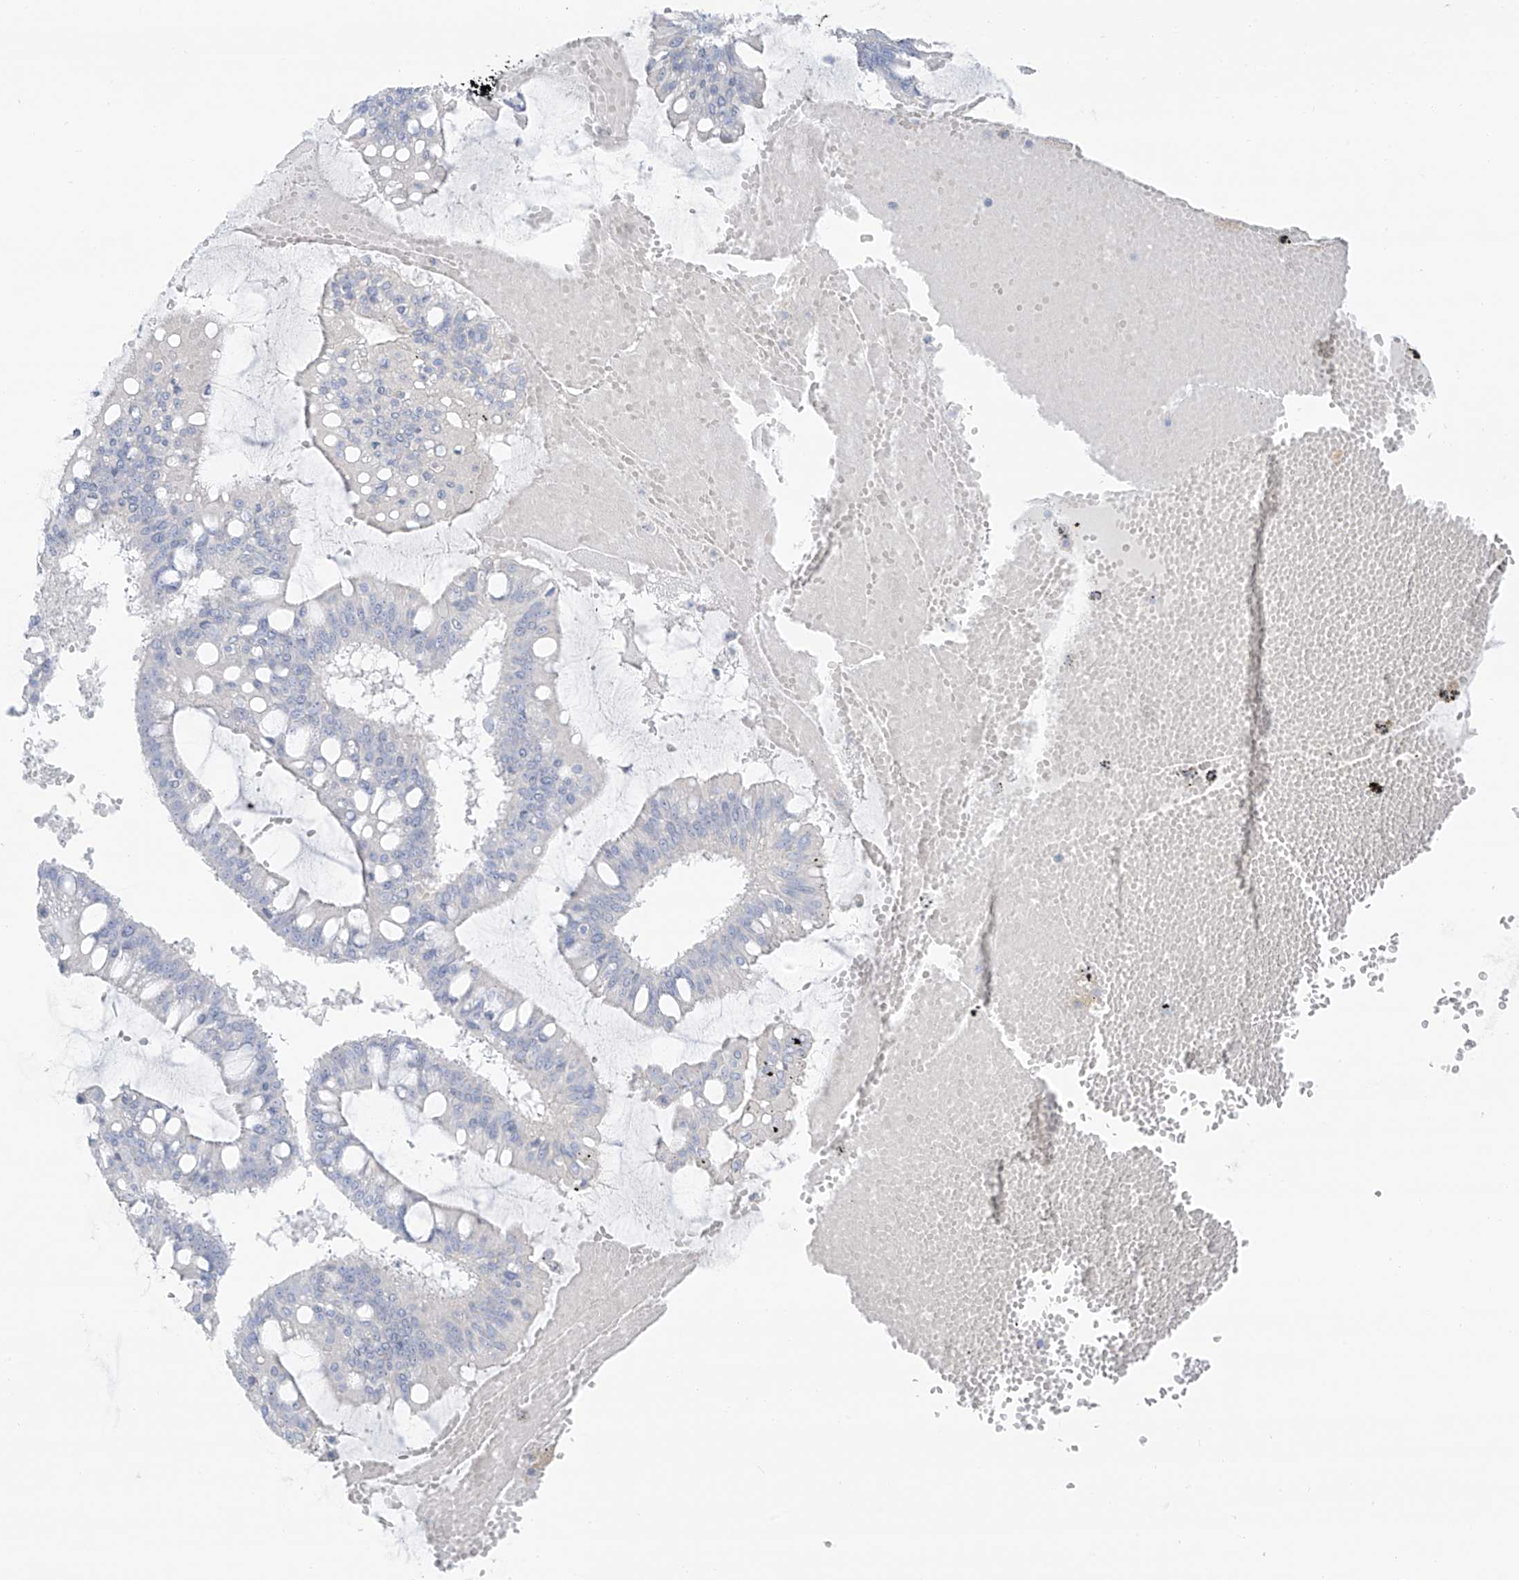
{"staining": {"intensity": "negative", "quantity": "none", "location": "none"}, "tissue": "ovarian cancer", "cell_type": "Tumor cells", "image_type": "cancer", "snomed": [{"axis": "morphology", "description": "Cystadenocarcinoma, mucinous, NOS"}, {"axis": "topography", "description": "Ovary"}], "caption": "This photomicrograph is of mucinous cystadenocarcinoma (ovarian) stained with IHC to label a protein in brown with the nuclei are counter-stained blue. There is no positivity in tumor cells.", "gene": "TAL2", "patient": {"sex": "female", "age": 73}}